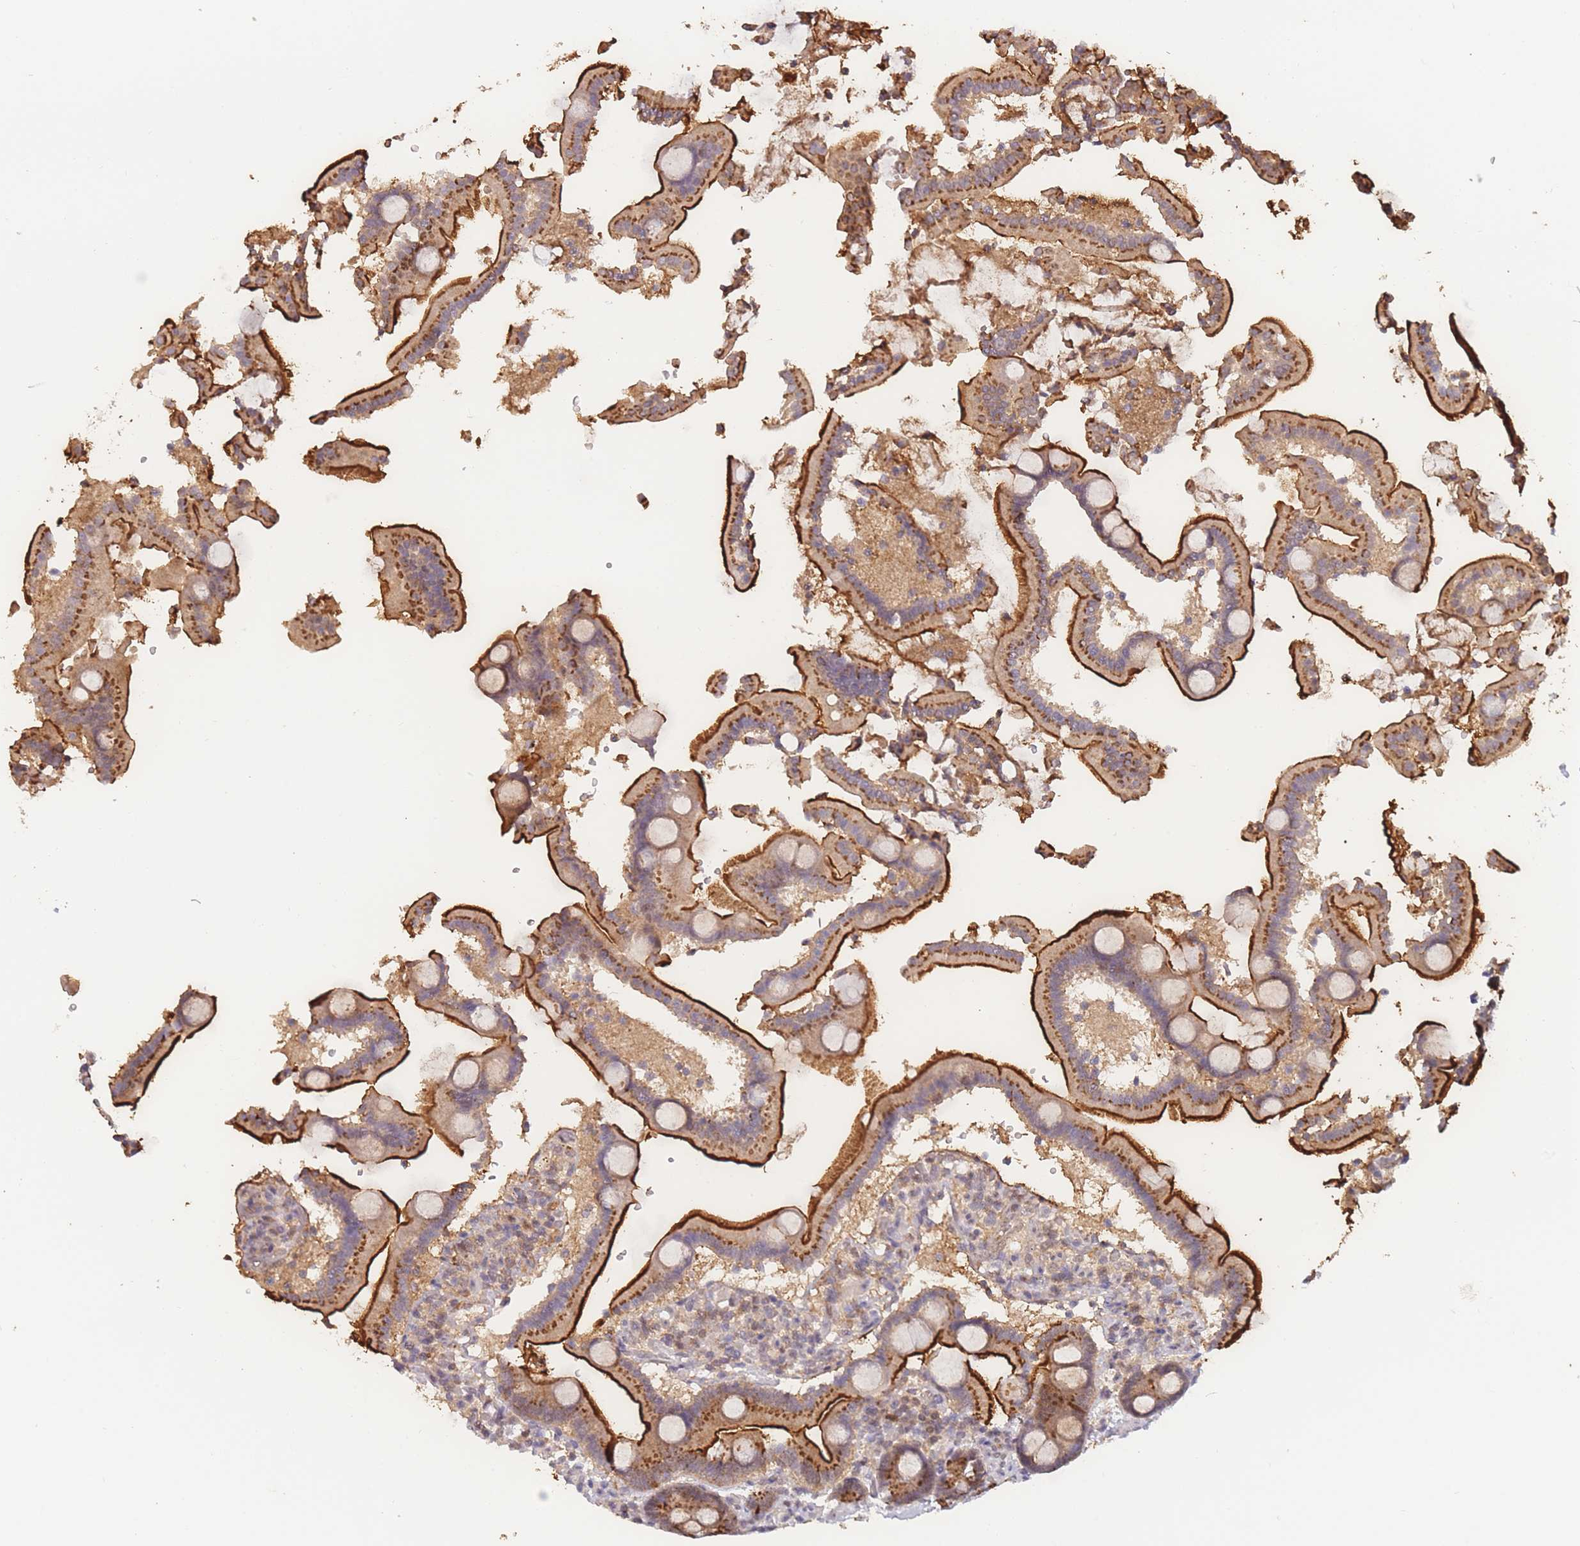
{"staining": {"intensity": "strong", "quantity": "25%-75%", "location": "cytoplasmic/membranous"}, "tissue": "duodenum", "cell_type": "Glandular cells", "image_type": "normal", "snomed": [{"axis": "morphology", "description": "Normal tissue, NOS"}, {"axis": "topography", "description": "Duodenum"}], "caption": "The image reveals immunohistochemical staining of benign duodenum. There is strong cytoplasmic/membranous positivity is appreciated in about 25%-75% of glandular cells. The protein is stained brown, and the nuclei are stained in blue (DAB IHC with brightfield microscopy, high magnification).", "gene": "MRI1", "patient": {"sex": "male", "age": 55}}